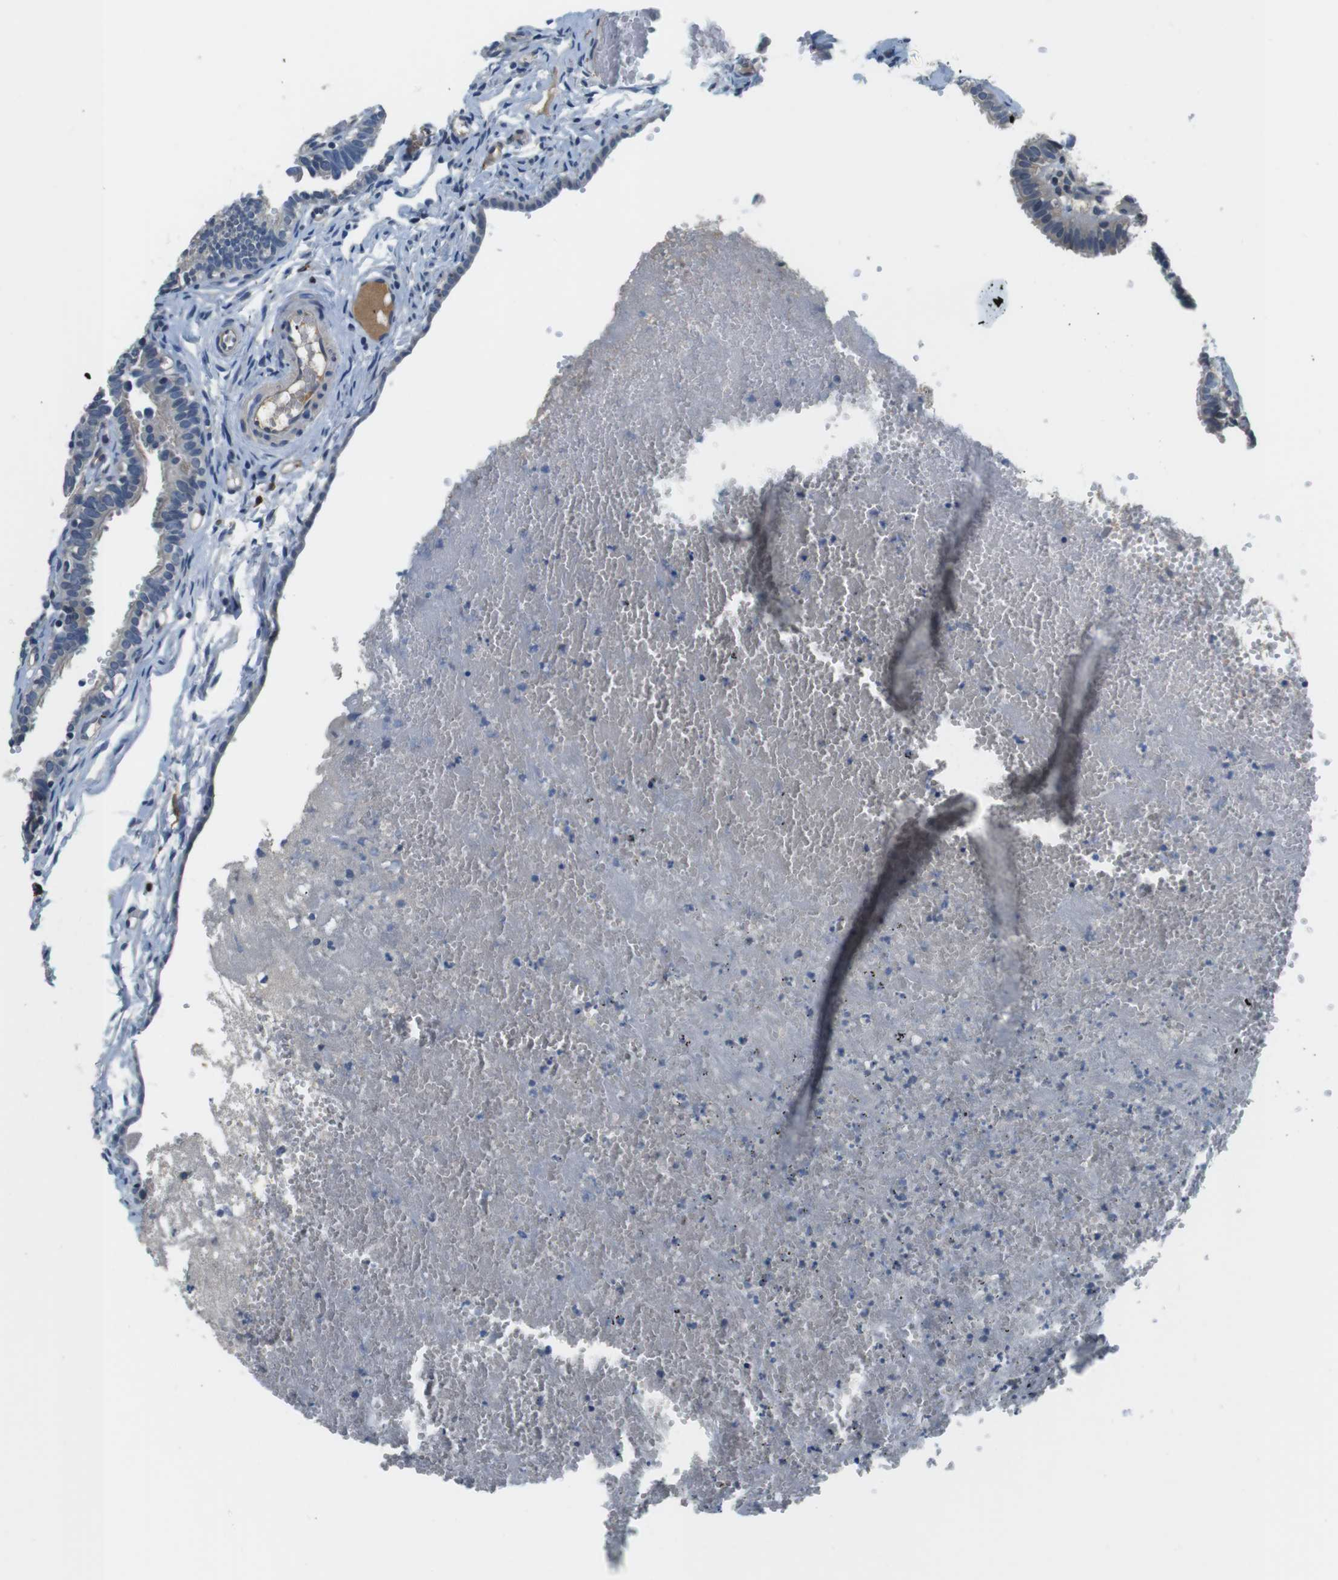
{"staining": {"intensity": "negative", "quantity": "none", "location": "none"}, "tissue": "fallopian tube", "cell_type": "Glandular cells", "image_type": "normal", "snomed": [{"axis": "morphology", "description": "Normal tissue, NOS"}, {"axis": "topography", "description": "Fallopian tube"}, {"axis": "topography", "description": "Placenta"}], "caption": "This is an immunohistochemistry (IHC) image of unremarkable fallopian tube. There is no expression in glandular cells.", "gene": "CD163L1", "patient": {"sex": "female", "age": 34}}